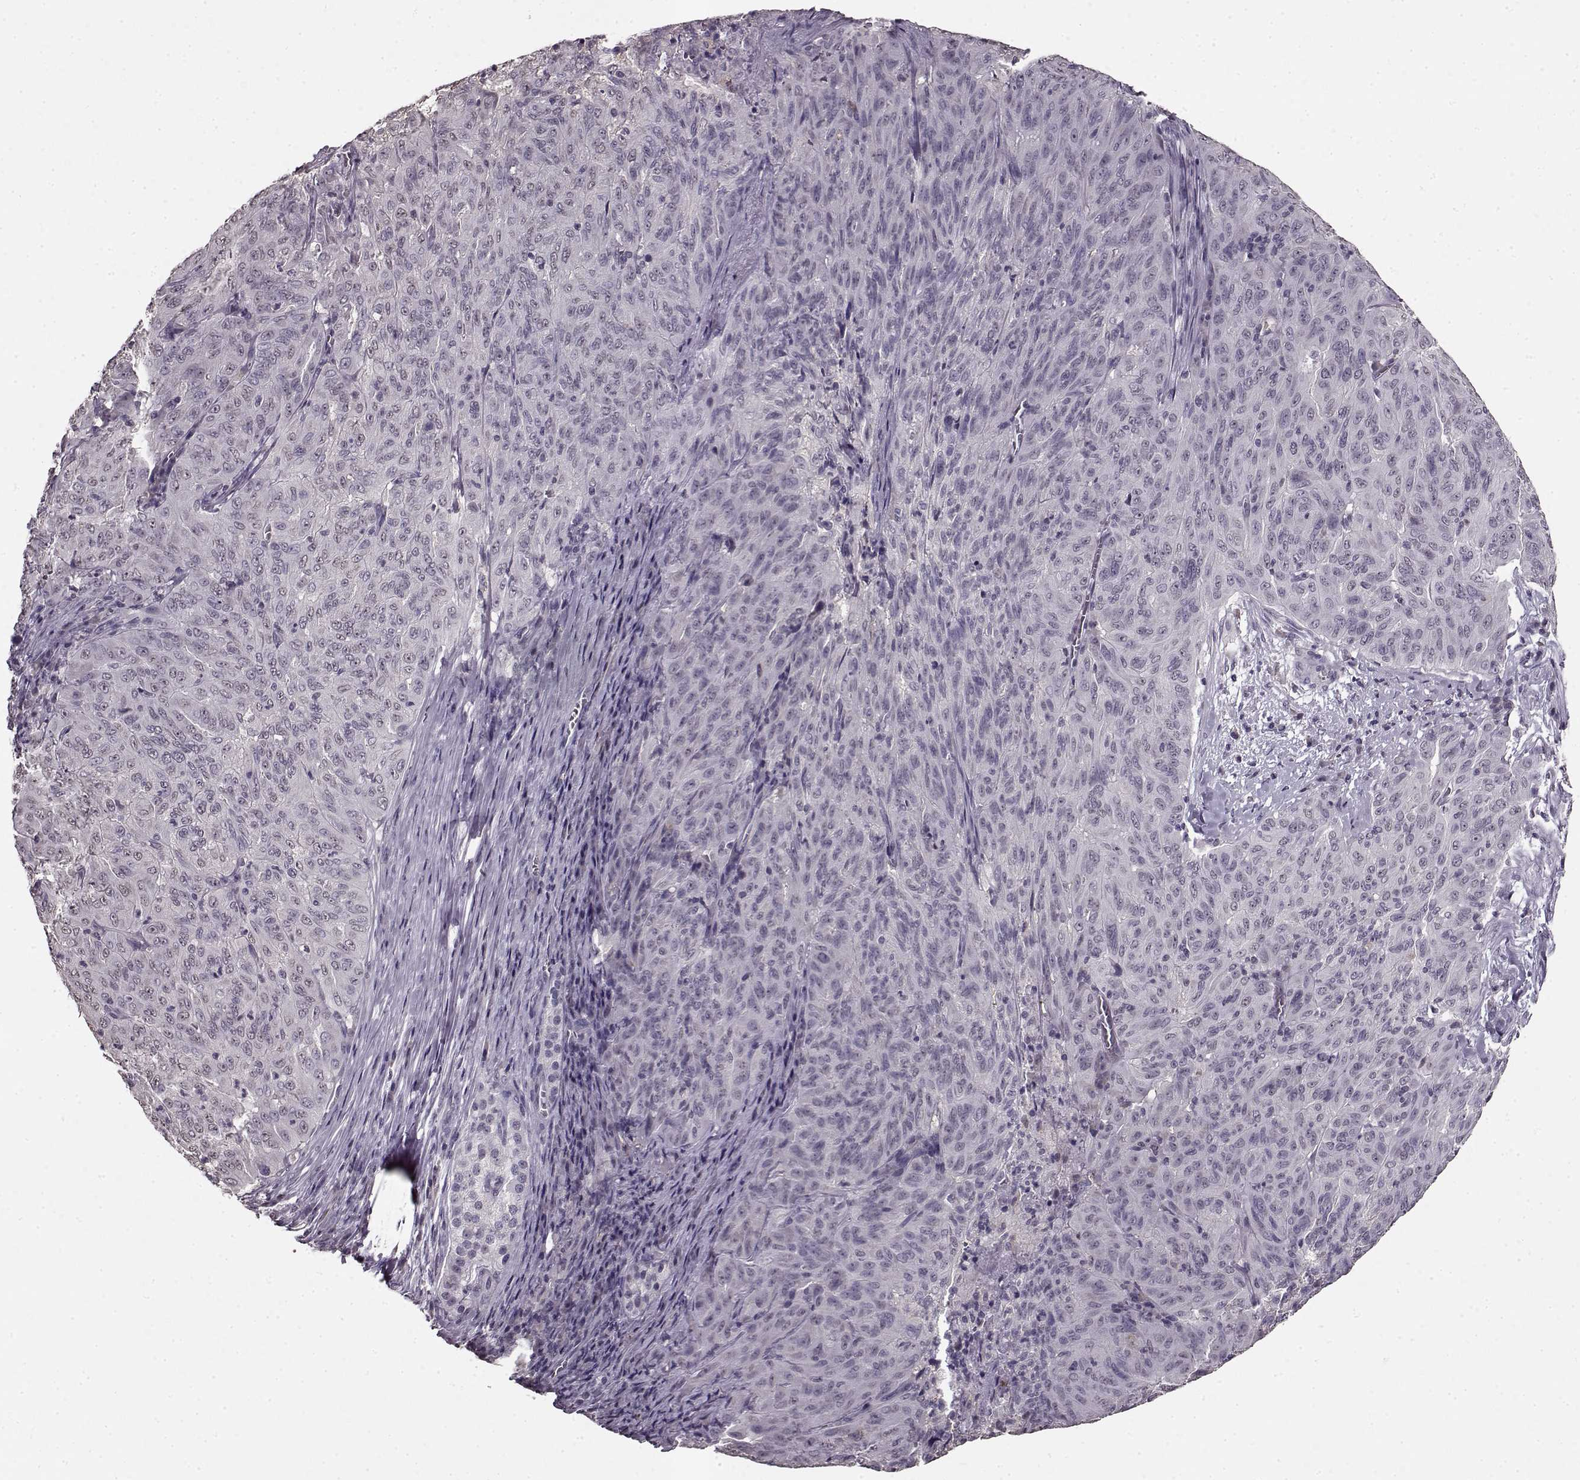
{"staining": {"intensity": "weak", "quantity": "<25%", "location": "nuclear"}, "tissue": "pancreatic cancer", "cell_type": "Tumor cells", "image_type": "cancer", "snomed": [{"axis": "morphology", "description": "Adenocarcinoma, NOS"}, {"axis": "topography", "description": "Pancreas"}], "caption": "This is a histopathology image of immunohistochemistry (IHC) staining of pancreatic cancer, which shows no expression in tumor cells.", "gene": "RP1L1", "patient": {"sex": "male", "age": 63}}